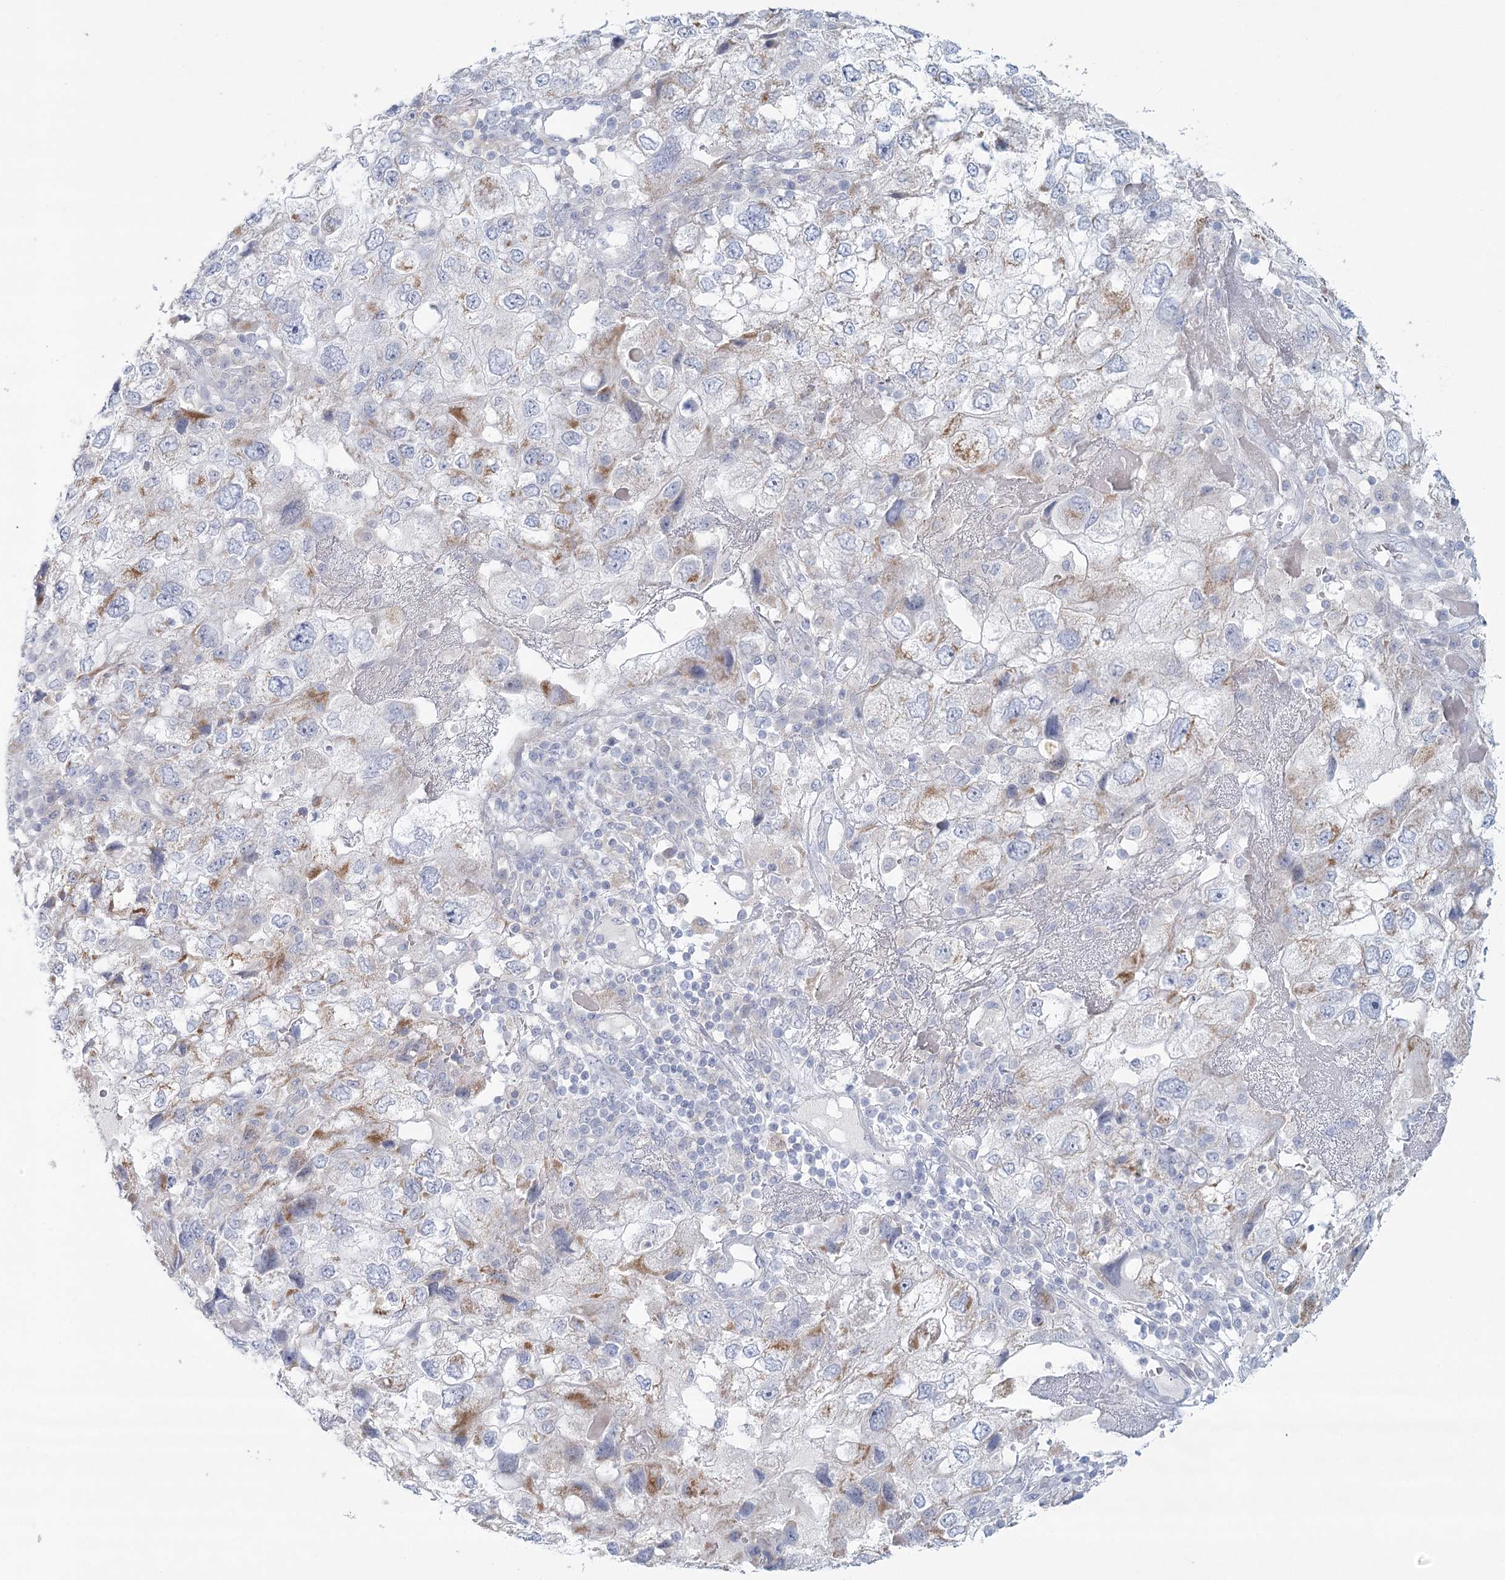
{"staining": {"intensity": "moderate", "quantity": "<25%", "location": "cytoplasmic/membranous"}, "tissue": "endometrial cancer", "cell_type": "Tumor cells", "image_type": "cancer", "snomed": [{"axis": "morphology", "description": "Adenocarcinoma, NOS"}, {"axis": "topography", "description": "Endometrium"}], "caption": "Endometrial cancer stained with a protein marker demonstrates moderate staining in tumor cells.", "gene": "BPHL", "patient": {"sex": "female", "age": 49}}